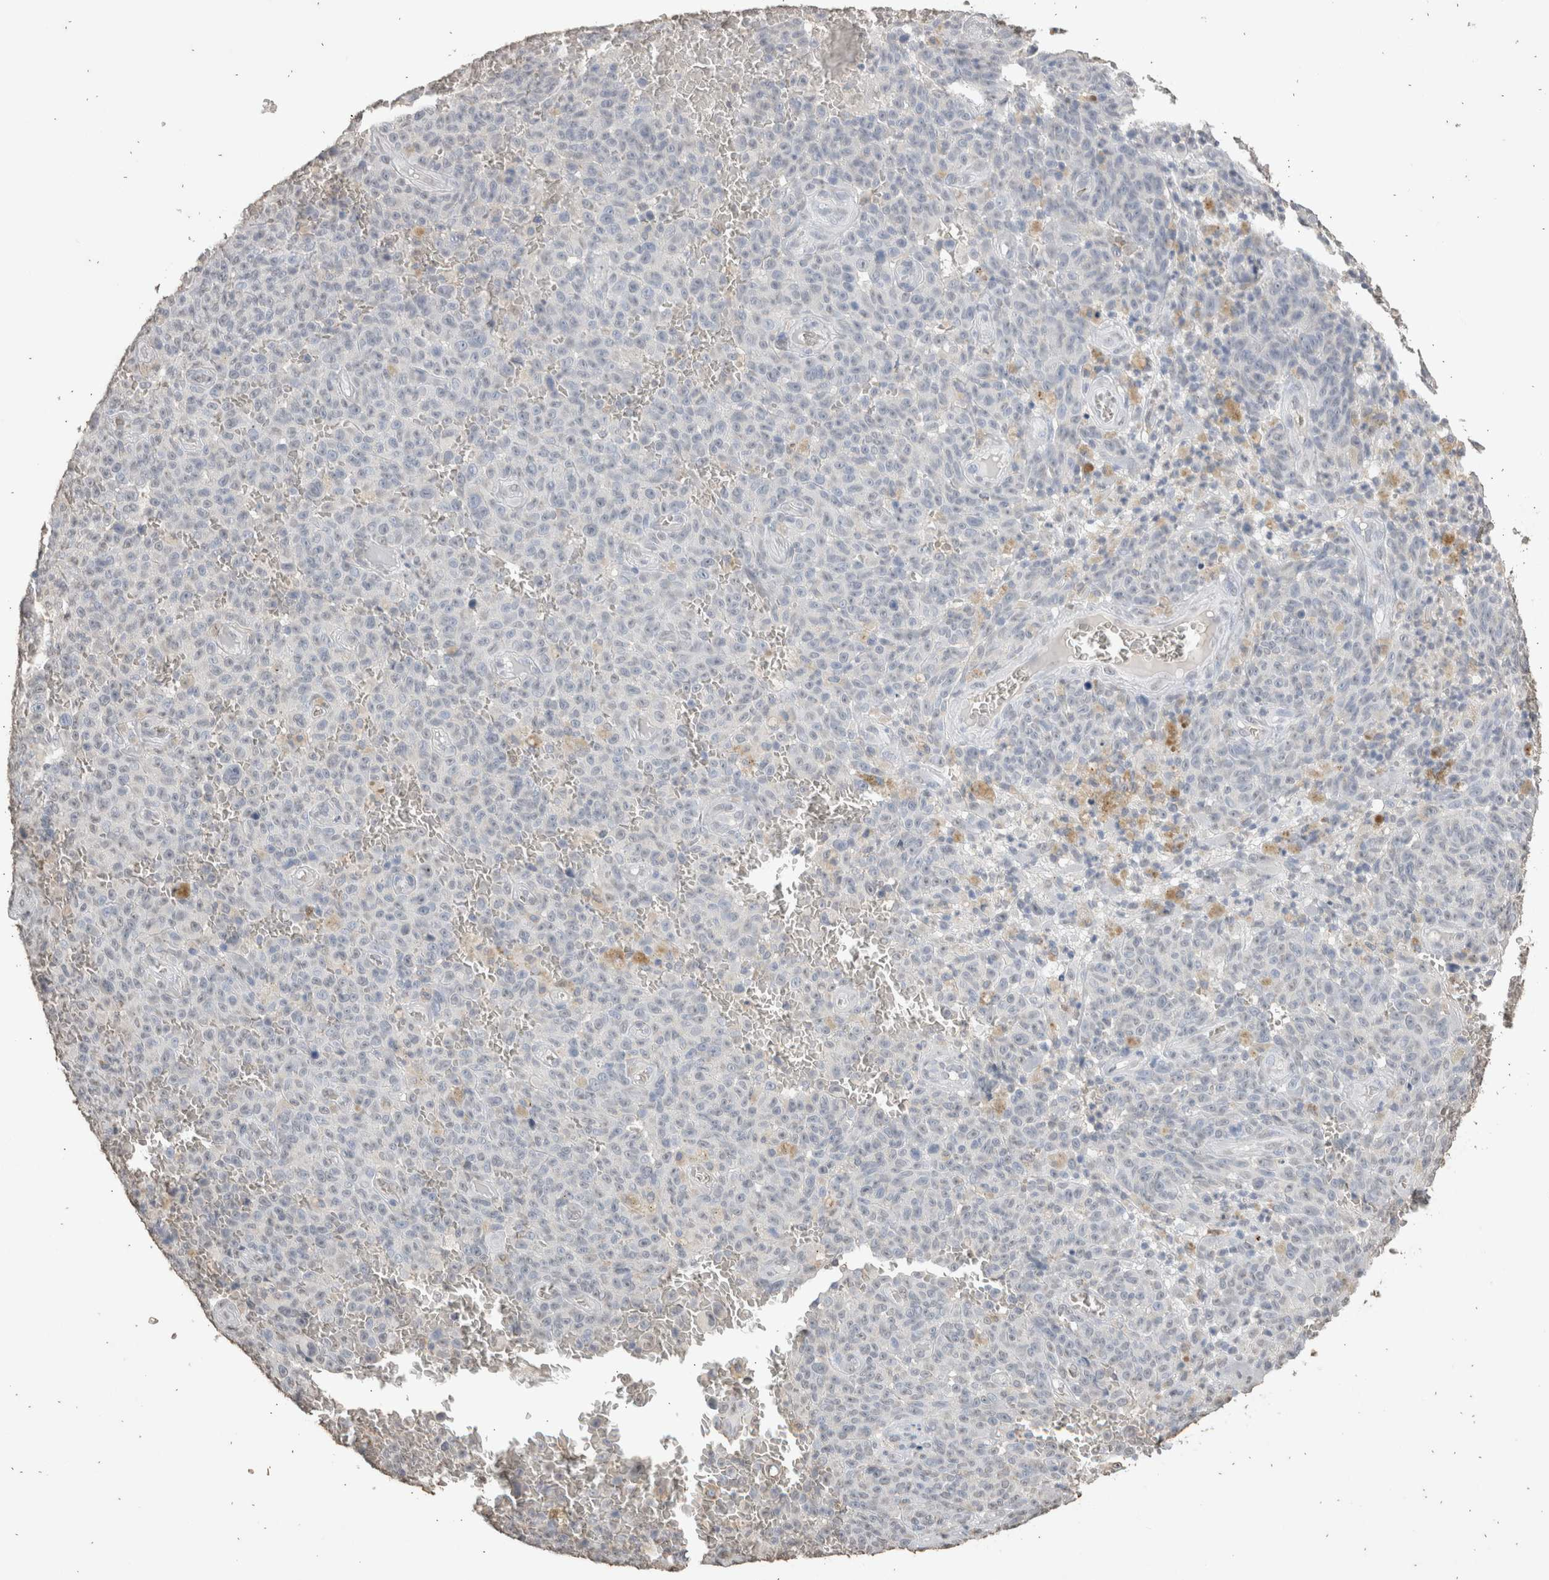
{"staining": {"intensity": "negative", "quantity": "none", "location": "none"}, "tissue": "melanoma", "cell_type": "Tumor cells", "image_type": "cancer", "snomed": [{"axis": "morphology", "description": "Malignant melanoma, NOS"}, {"axis": "topography", "description": "Skin"}], "caption": "Protein analysis of malignant melanoma displays no significant expression in tumor cells. (DAB immunohistochemistry (IHC) visualized using brightfield microscopy, high magnification).", "gene": "LGALS2", "patient": {"sex": "female", "age": 82}}